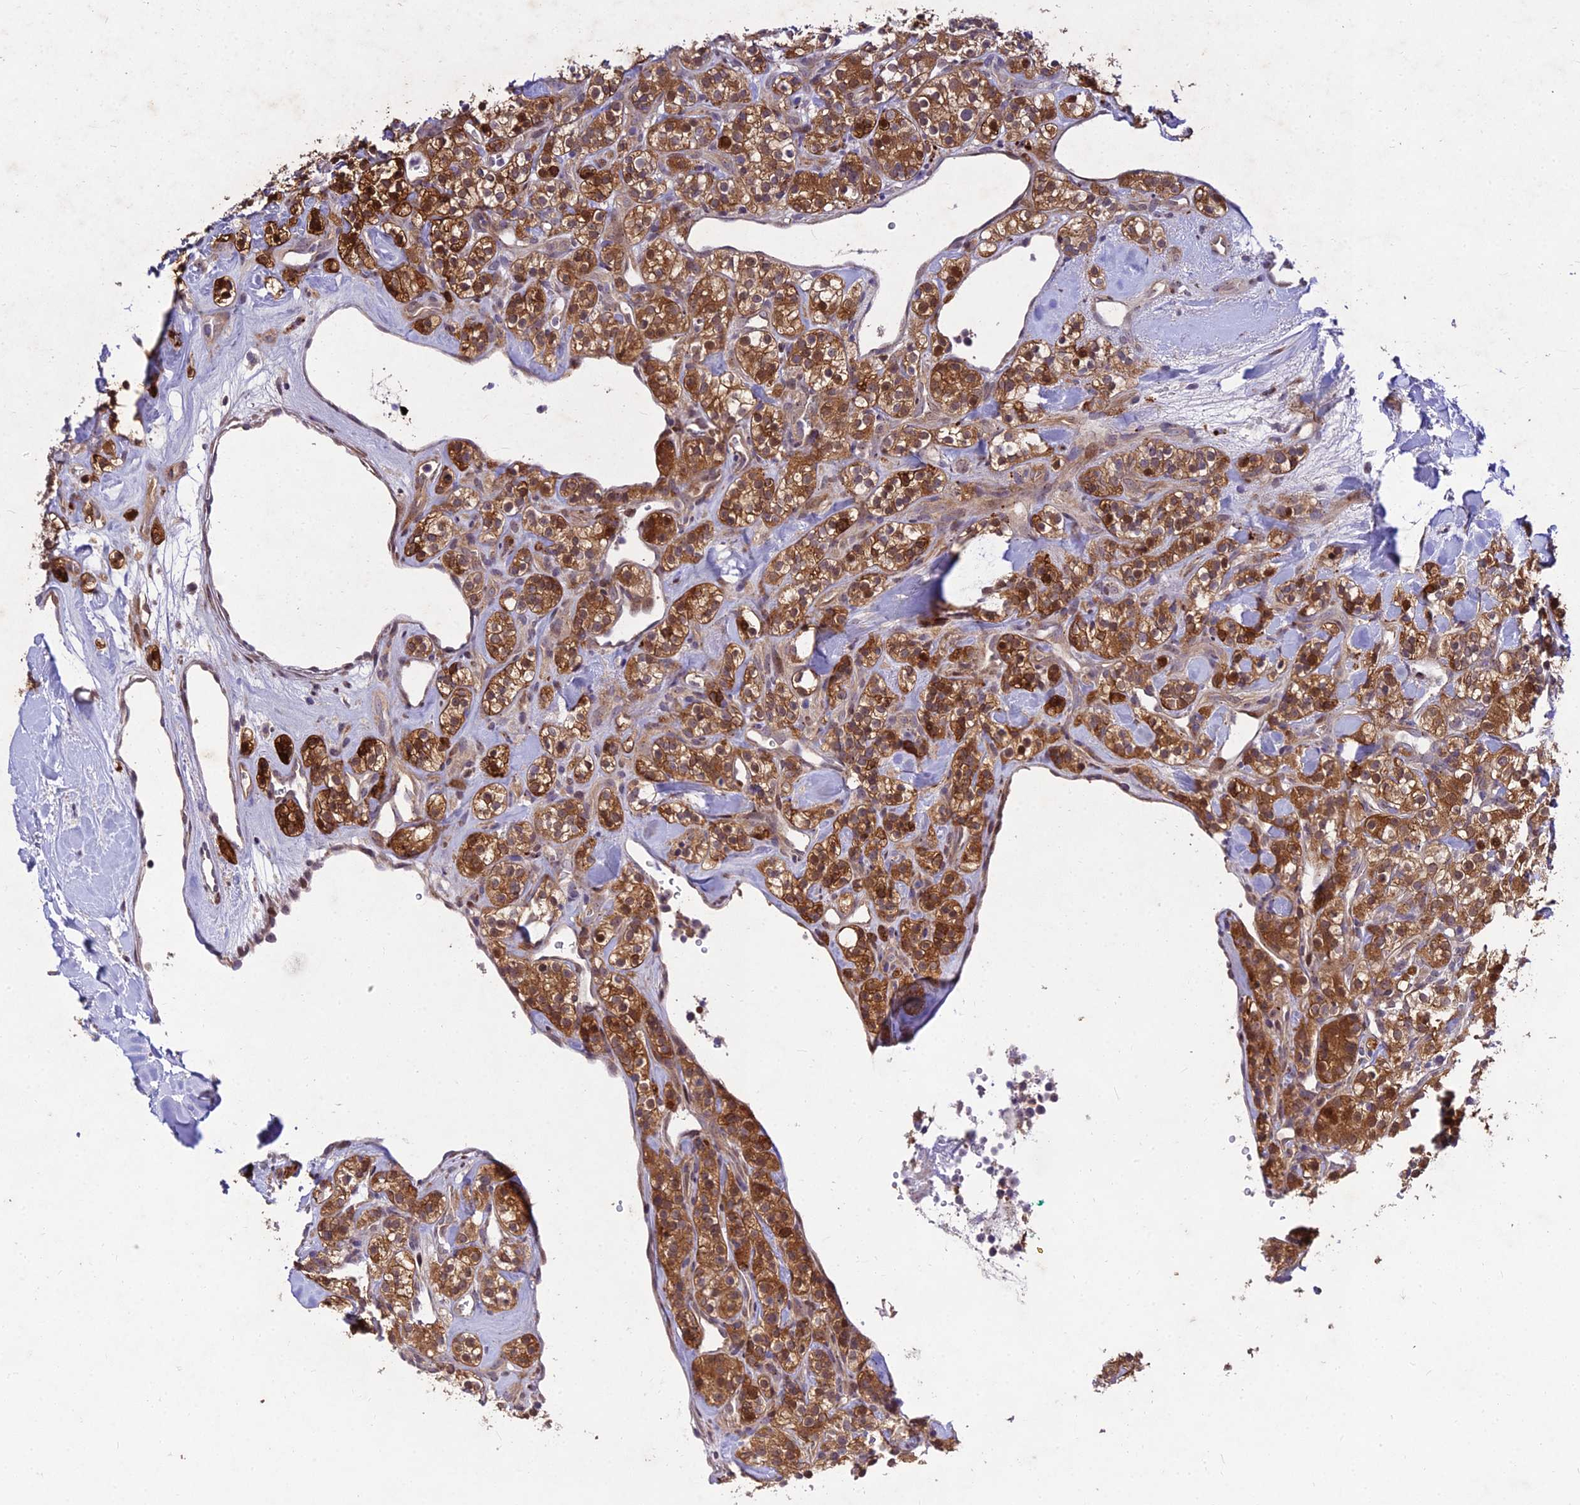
{"staining": {"intensity": "moderate", "quantity": ">75%", "location": "cytoplasmic/membranous"}, "tissue": "renal cancer", "cell_type": "Tumor cells", "image_type": "cancer", "snomed": [{"axis": "morphology", "description": "Adenocarcinoma, NOS"}, {"axis": "topography", "description": "Kidney"}], "caption": "Immunohistochemistry of adenocarcinoma (renal) shows medium levels of moderate cytoplasmic/membranous staining in approximately >75% of tumor cells.", "gene": "MKKS", "patient": {"sex": "male", "age": 77}}